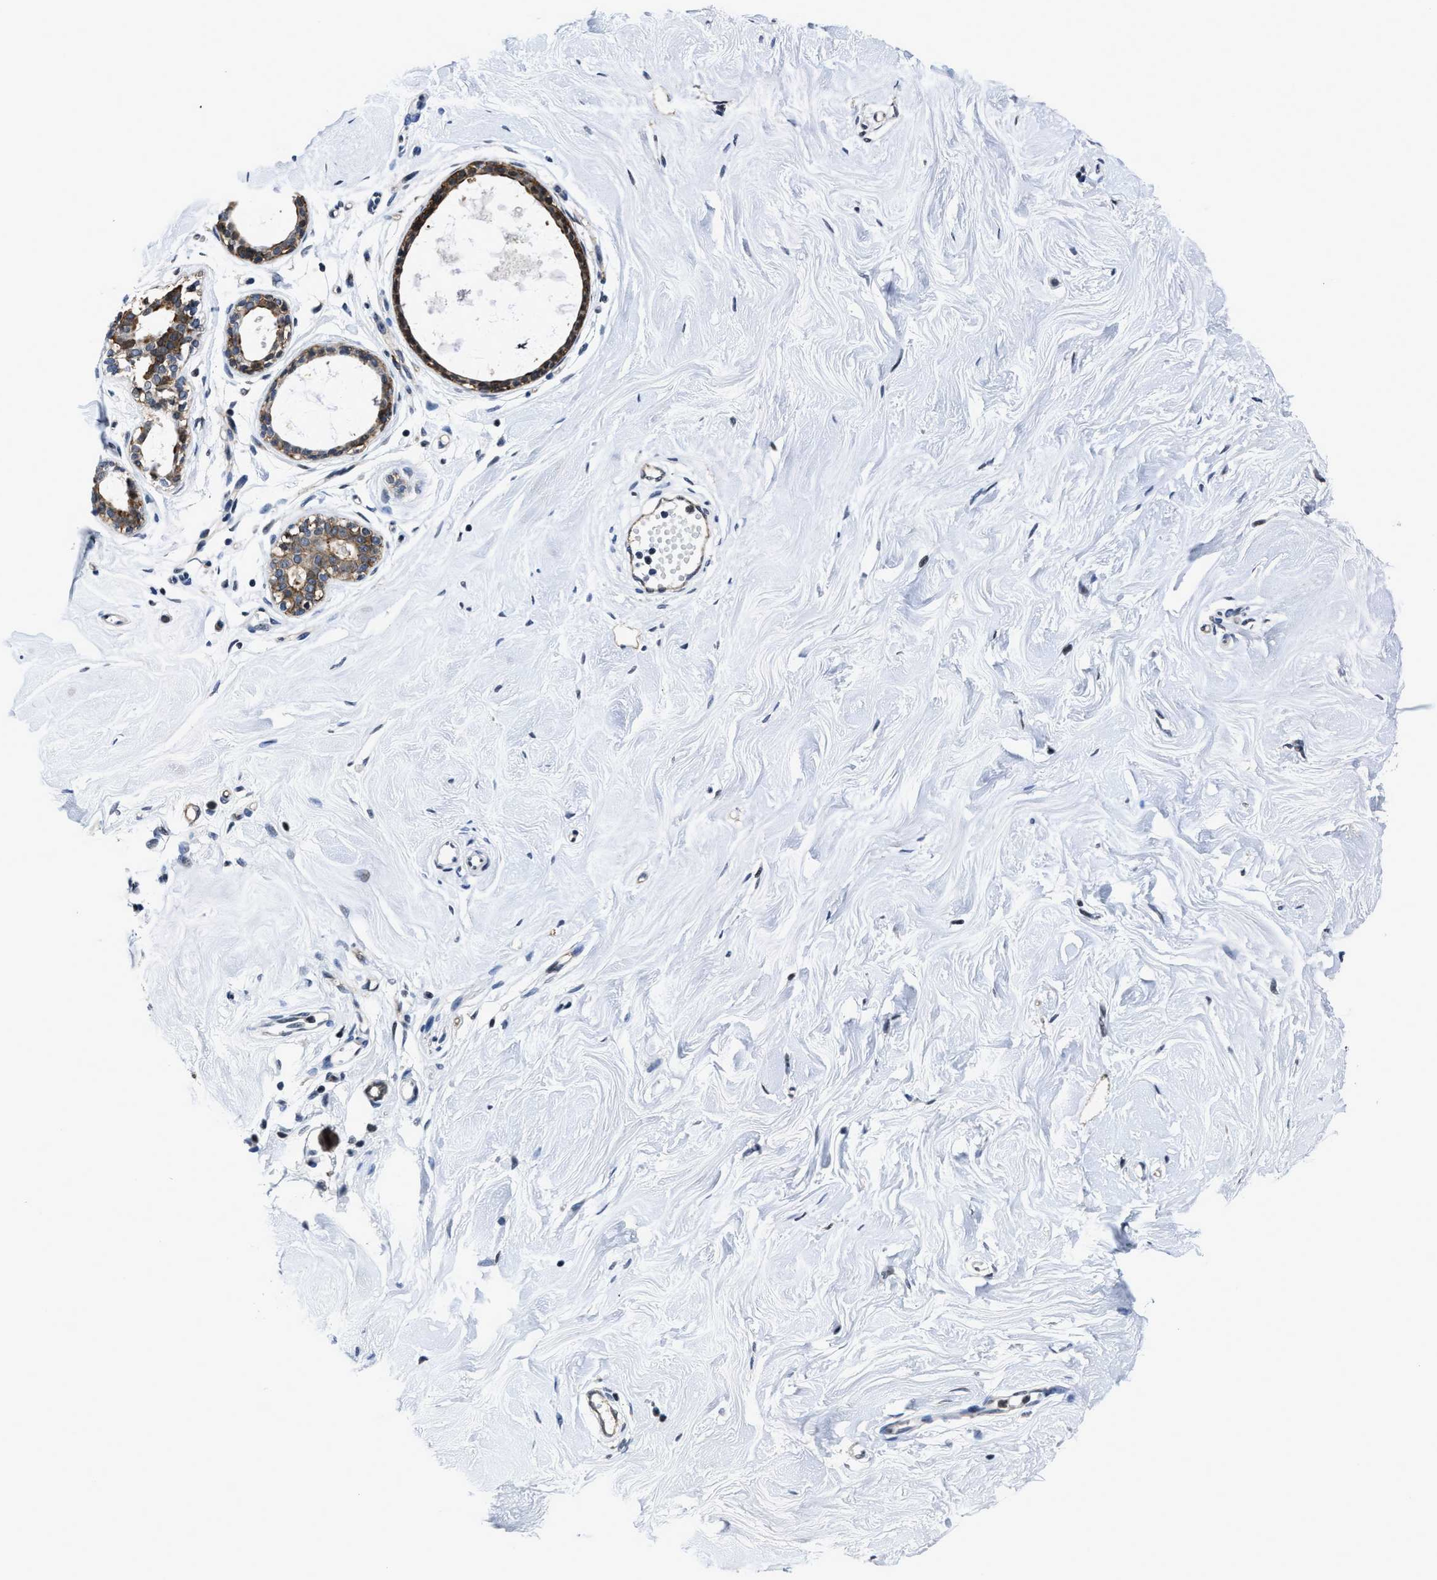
{"staining": {"intensity": "moderate", "quantity": ">75%", "location": "cytoplasmic/membranous,nuclear"}, "tissue": "breast", "cell_type": "Glandular cells", "image_type": "normal", "snomed": [{"axis": "morphology", "description": "Normal tissue, NOS"}, {"axis": "topography", "description": "Breast"}], "caption": "Immunohistochemical staining of unremarkable breast displays >75% levels of moderate cytoplasmic/membranous,nuclear protein staining in about >75% of glandular cells. (Brightfield microscopy of DAB IHC at high magnification).", "gene": "MARCKSL1", "patient": {"sex": "female", "age": 23}}